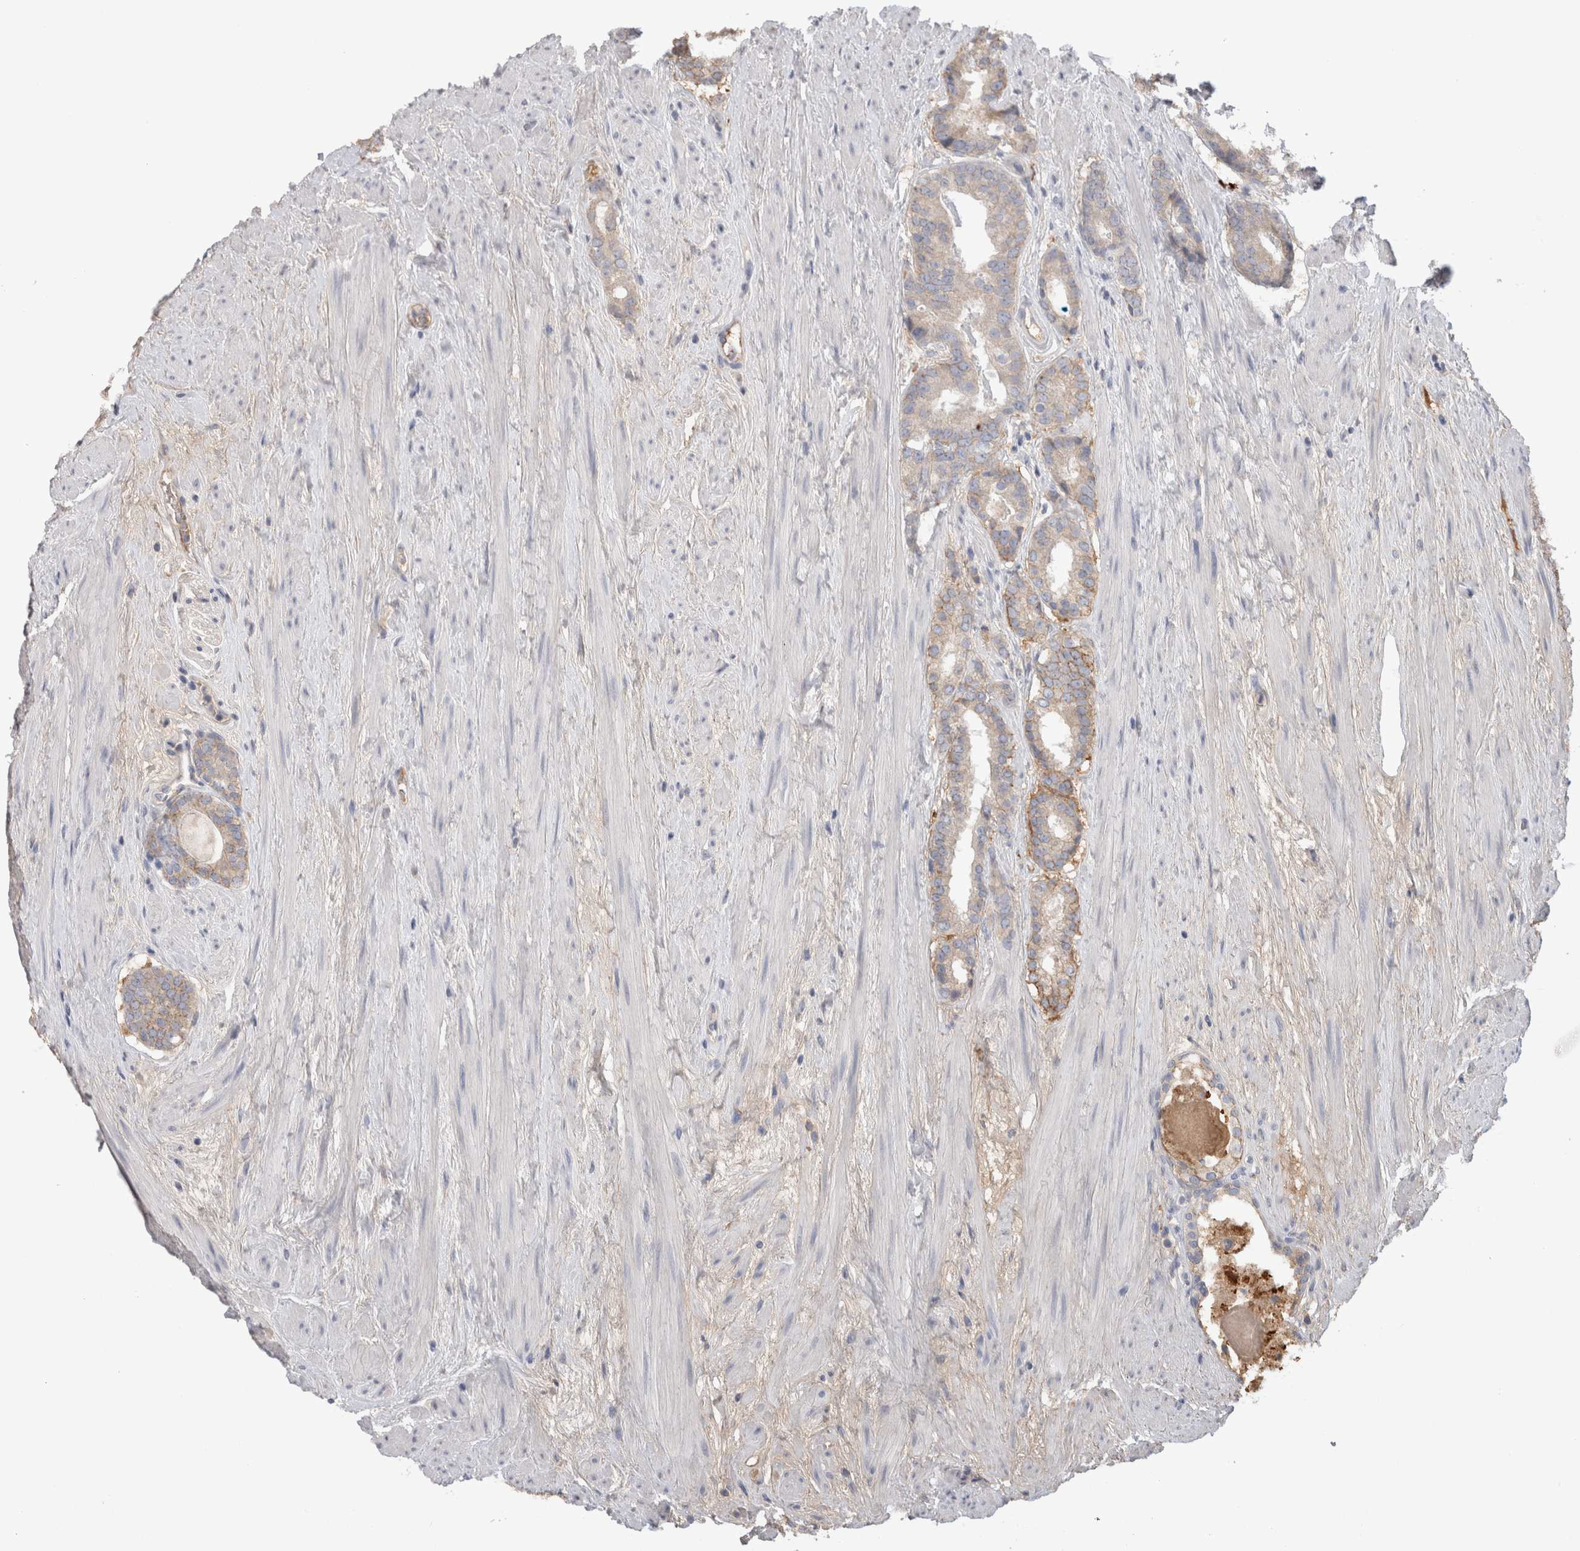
{"staining": {"intensity": "weak", "quantity": "<25%", "location": "cytoplasmic/membranous"}, "tissue": "prostate cancer", "cell_type": "Tumor cells", "image_type": "cancer", "snomed": [{"axis": "morphology", "description": "Adenocarcinoma, Low grade"}, {"axis": "topography", "description": "Prostate"}], "caption": "Human low-grade adenocarcinoma (prostate) stained for a protein using immunohistochemistry (IHC) displays no expression in tumor cells.", "gene": "PPP3CC", "patient": {"sex": "male", "age": 69}}